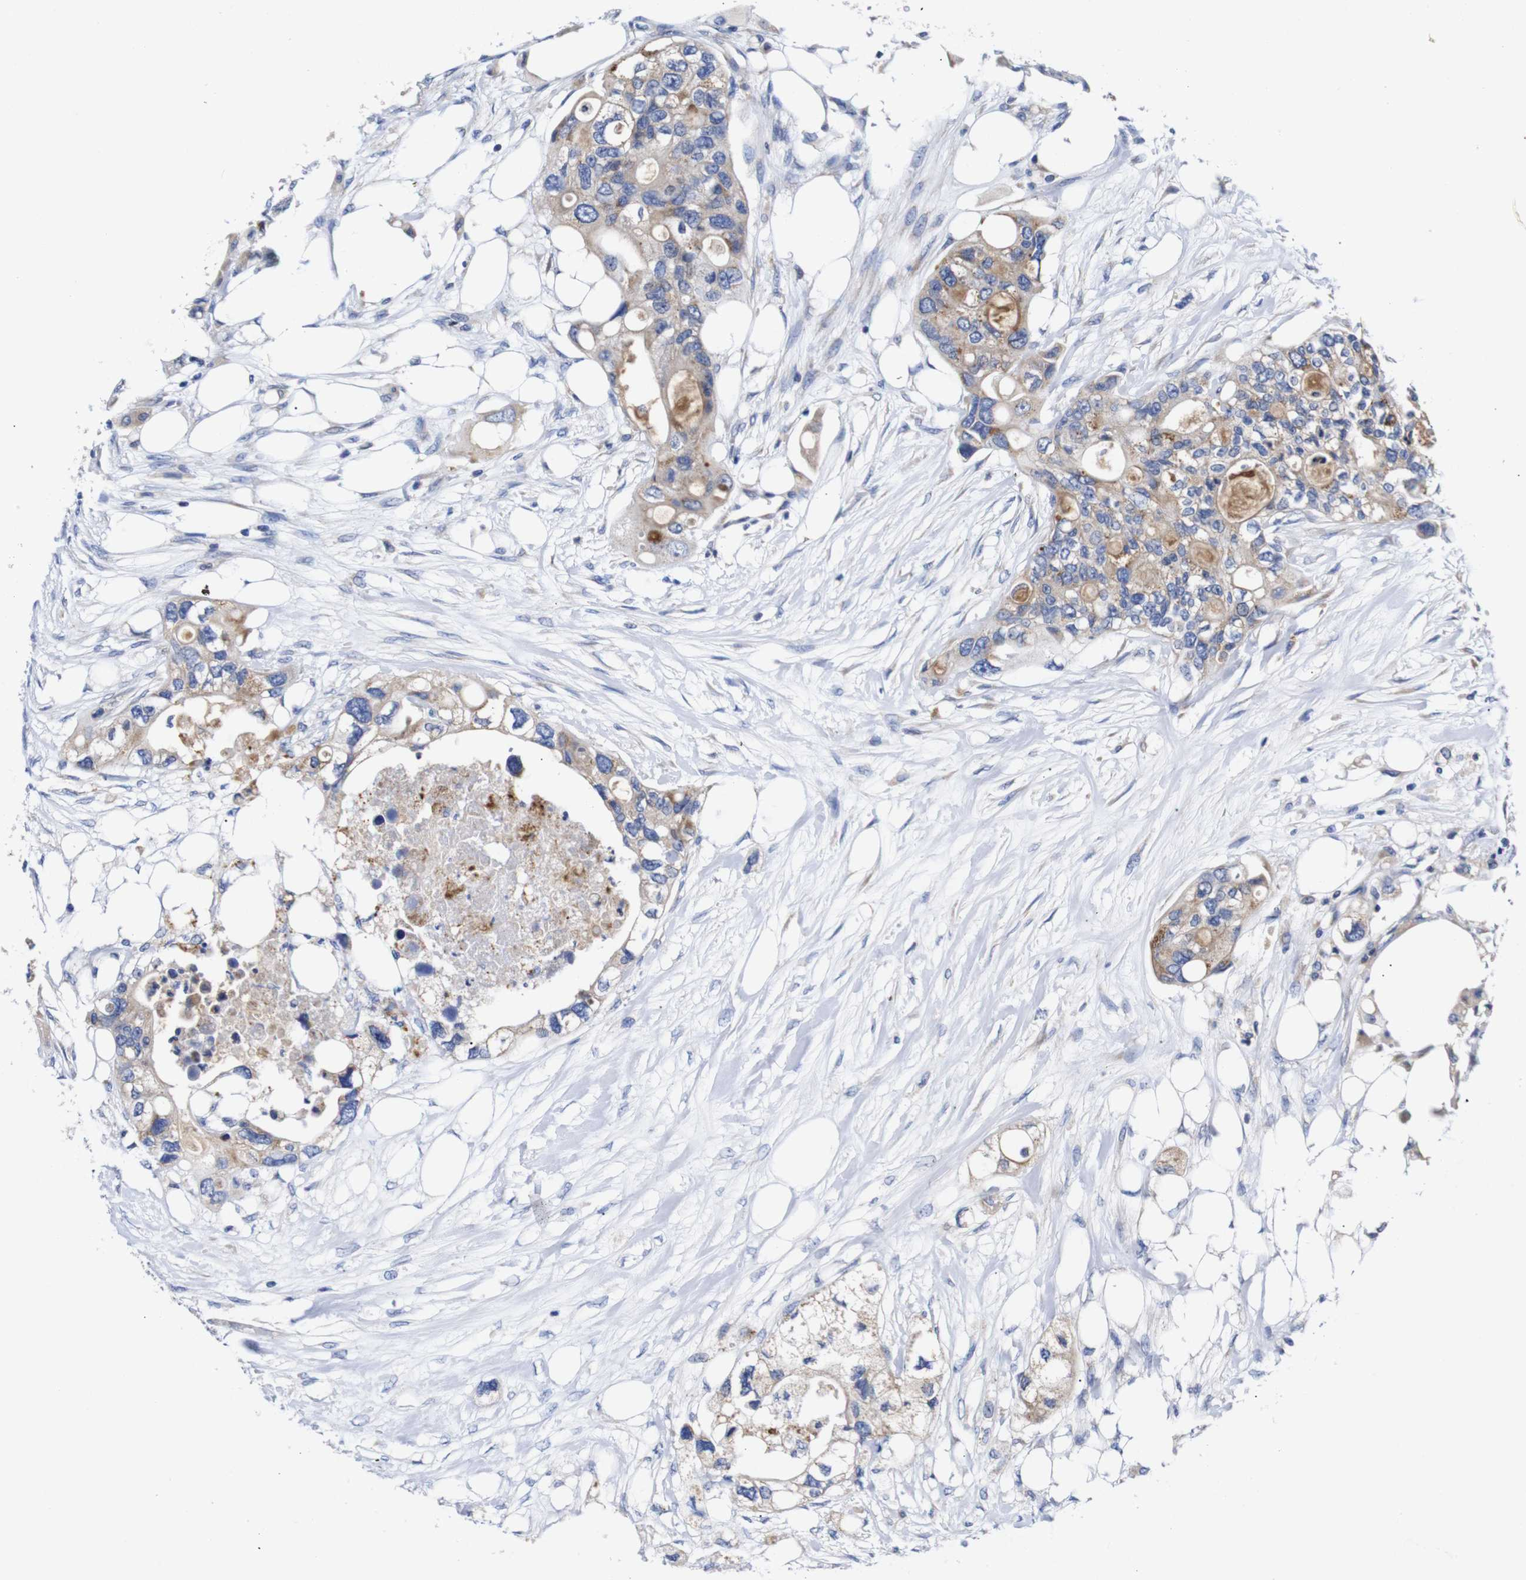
{"staining": {"intensity": "weak", "quantity": ">75%", "location": "cytoplasmic/membranous"}, "tissue": "colorectal cancer", "cell_type": "Tumor cells", "image_type": "cancer", "snomed": [{"axis": "morphology", "description": "Adenocarcinoma, NOS"}, {"axis": "topography", "description": "Colon"}], "caption": "Immunohistochemistry (IHC) staining of colorectal cancer, which demonstrates low levels of weak cytoplasmic/membranous staining in about >75% of tumor cells indicating weak cytoplasmic/membranous protein expression. The staining was performed using DAB (3,3'-diaminobenzidine) (brown) for protein detection and nuclei were counterstained in hematoxylin (blue).", "gene": "OPN3", "patient": {"sex": "female", "age": 57}}